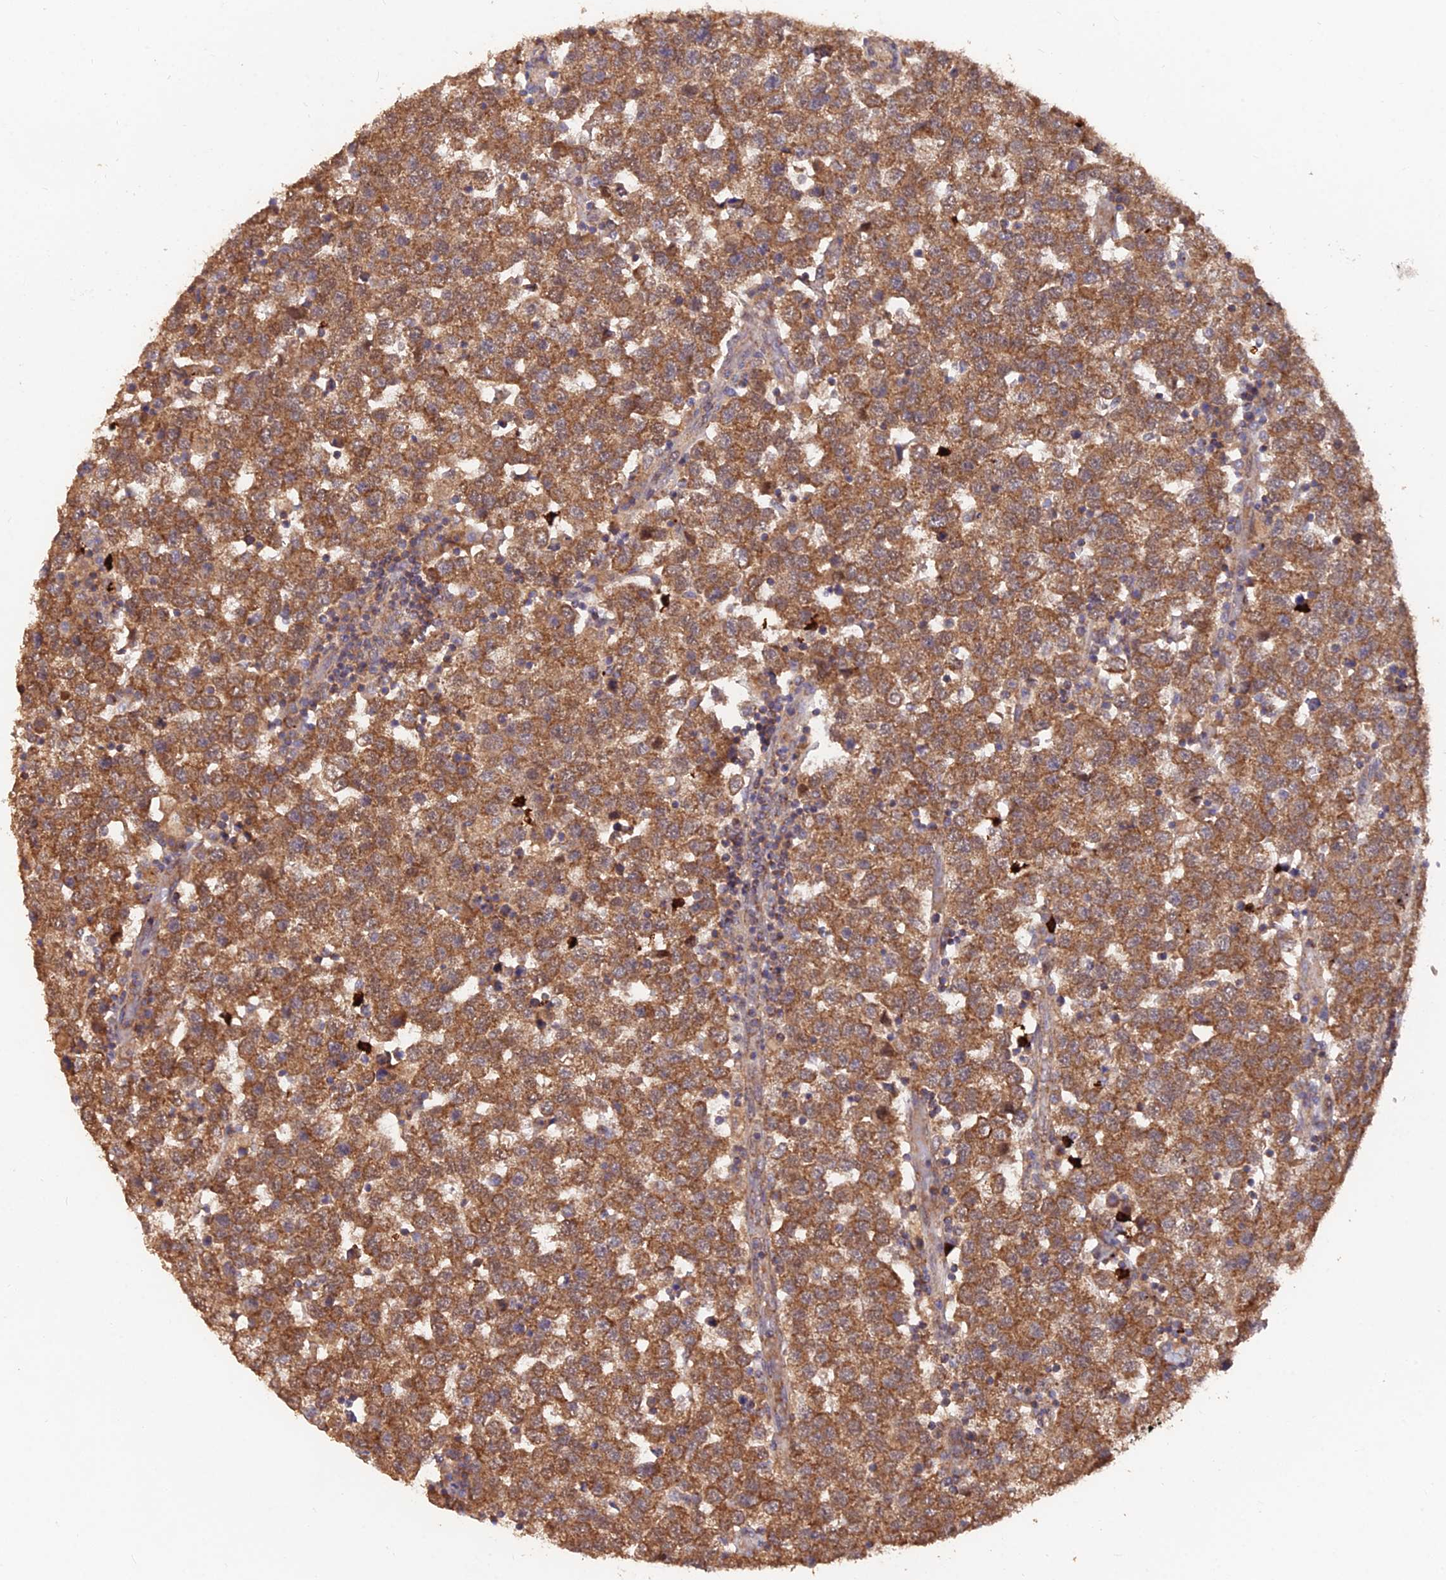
{"staining": {"intensity": "moderate", "quantity": ">75%", "location": "cytoplasmic/membranous"}, "tissue": "testis cancer", "cell_type": "Tumor cells", "image_type": "cancer", "snomed": [{"axis": "morphology", "description": "Seminoma, NOS"}, {"axis": "topography", "description": "Testis"}], "caption": "Protein analysis of testis cancer (seminoma) tissue shows moderate cytoplasmic/membranous staining in approximately >75% of tumor cells.", "gene": "IFT22", "patient": {"sex": "male", "age": 34}}